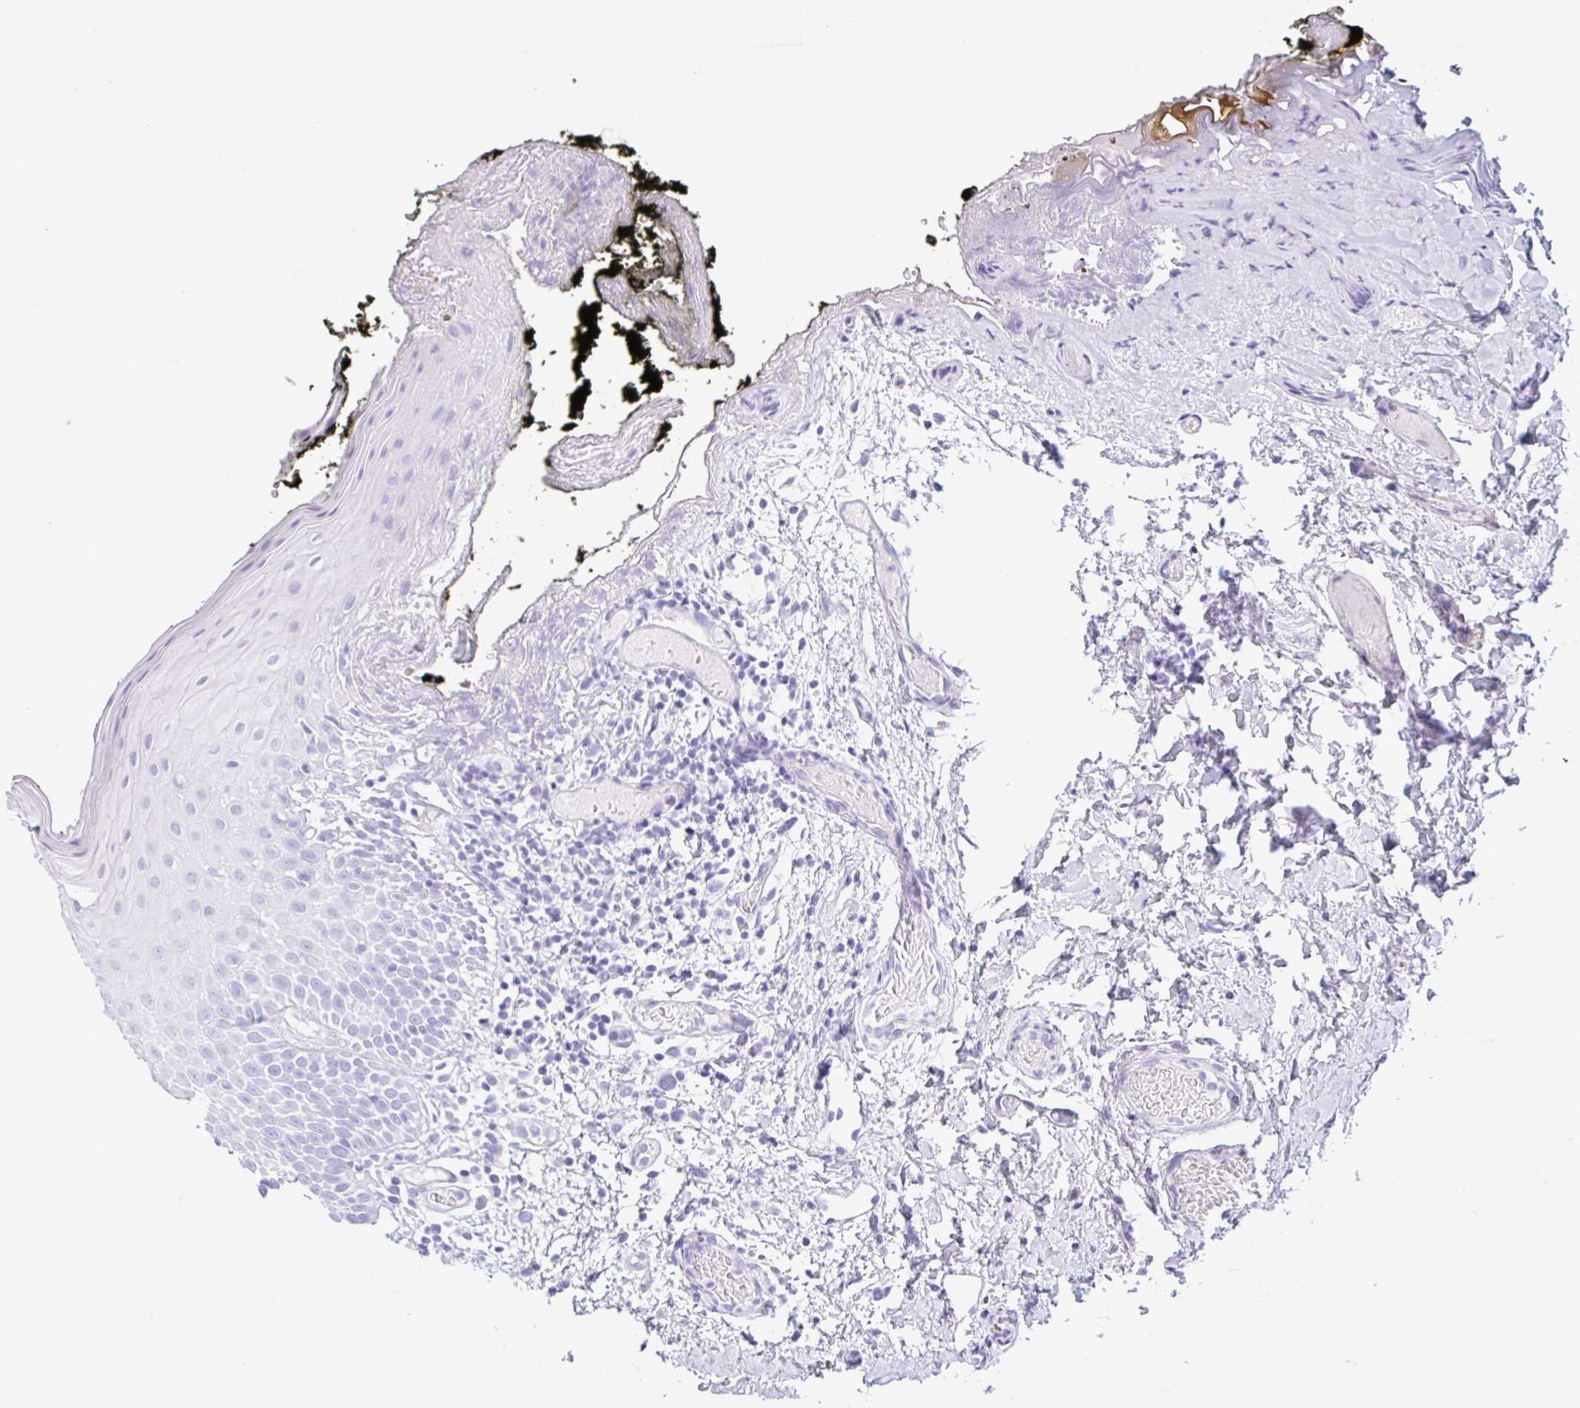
{"staining": {"intensity": "negative", "quantity": "none", "location": "none"}, "tissue": "oral mucosa", "cell_type": "Squamous epithelial cells", "image_type": "normal", "snomed": [{"axis": "morphology", "description": "Normal tissue, NOS"}, {"axis": "morphology", "description": "Squamous cell carcinoma, NOS"}, {"axis": "topography", "description": "Oral tissue"}, {"axis": "topography", "description": "Tounge, NOS"}, {"axis": "topography", "description": "Head-Neck"}], "caption": "DAB (3,3'-diaminobenzidine) immunohistochemical staining of unremarkable oral mucosa exhibits no significant staining in squamous epithelial cells. (DAB (3,3'-diaminobenzidine) immunohistochemistry (IHC) visualized using brightfield microscopy, high magnification).", "gene": "CPA1", "patient": {"sex": "male", "age": 76}}